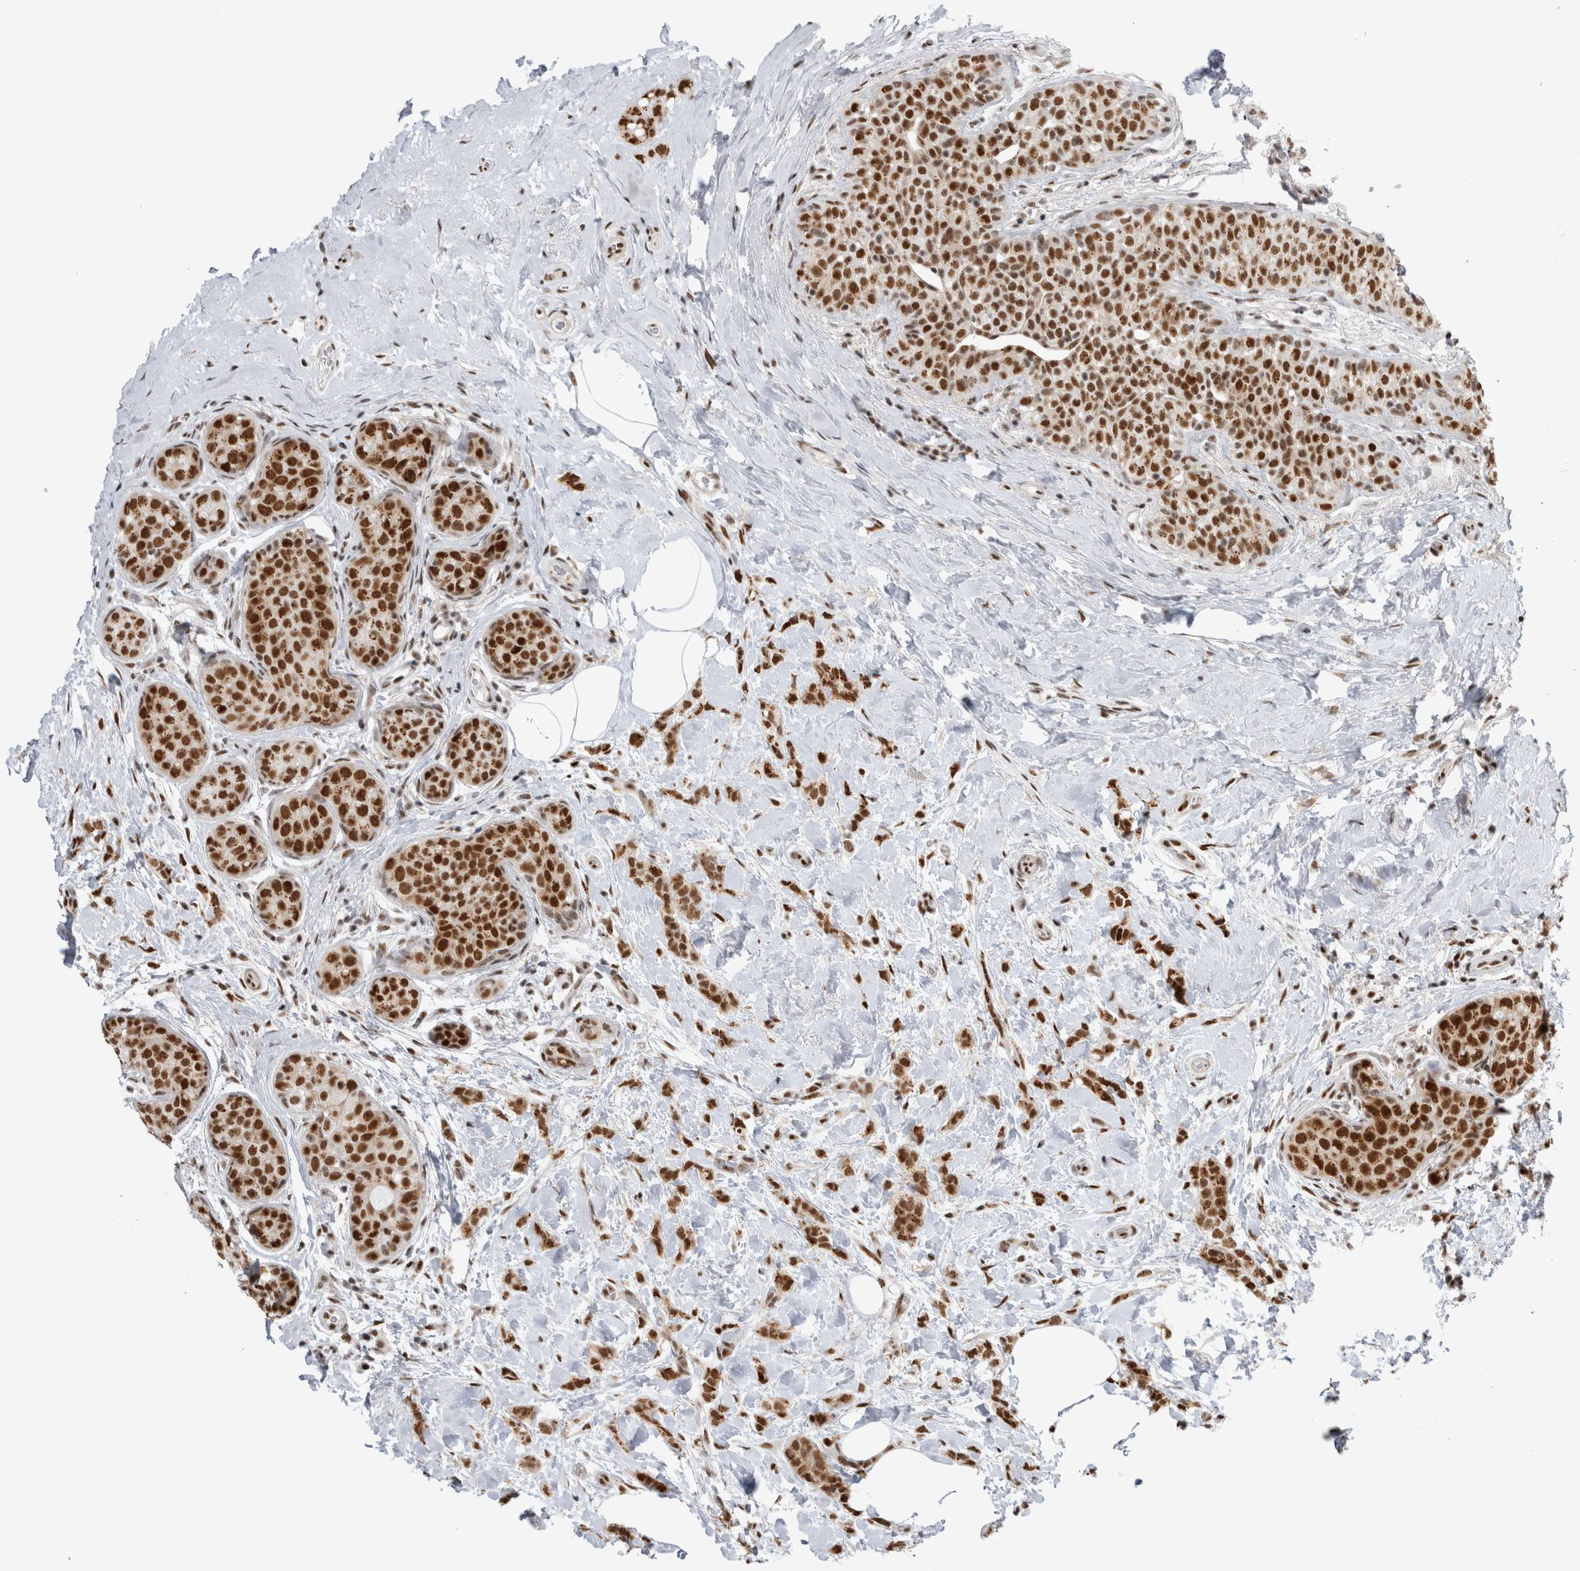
{"staining": {"intensity": "strong", "quantity": ">75%", "location": "nuclear"}, "tissue": "breast cancer", "cell_type": "Tumor cells", "image_type": "cancer", "snomed": [{"axis": "morphology", "description": "Lobular carcinoma, in situ"}, {"axis": "morphology", "description": "Lobular carcinoma"}, {"axis": "topography", "description": "Breast"}], "caption": "IHC (DAB (3,3'-diaminobenzidine)) staining of human lobular carcinoma (breast) shows strong nuclear protein staining in approximately >75% of tumor cells.", "gene": "EYA2", "patient": {"sex": "female", "age": 41}}